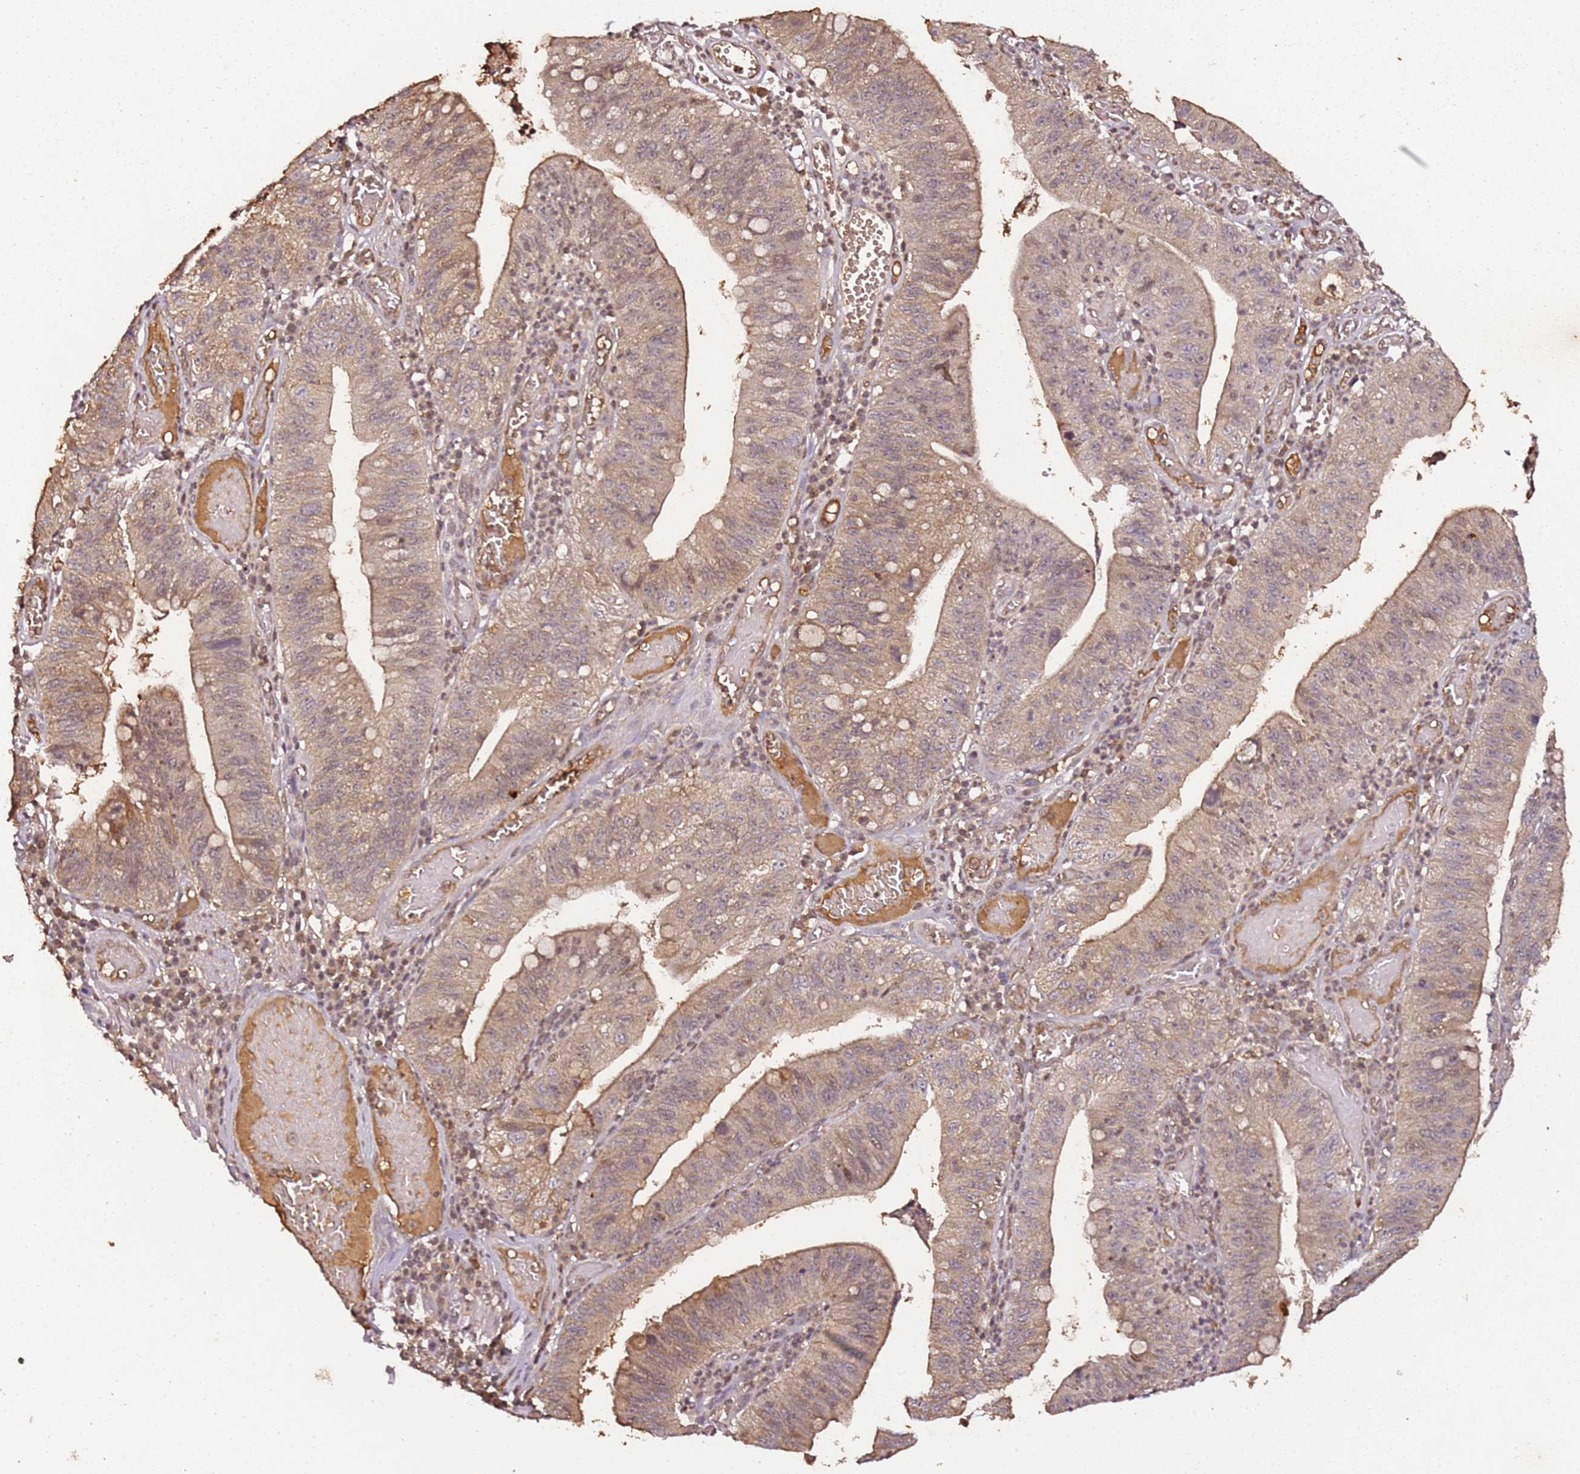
{"staining": {"intensity": "moderate", "quantity": "<25%", "location": "cytoplasmic/membranous"}, "tissue": "stomach cancer", "cell_type": "Tumor cells", "image_type": "cancer", "snomed": [{"axis": "morphology", "description": "Adenocarcinoma, NOS"}, {"axis": "topography", "description": "Stomach"}], "caption": "About <25% of tumor cells in human stomach cancer demonstrate moderate cytoplasmic/membranous protein staining as visualized by brown immunohistochemical staining.", "gene": "COL1A2", "patient": {"sex": "male", "age": 59}}